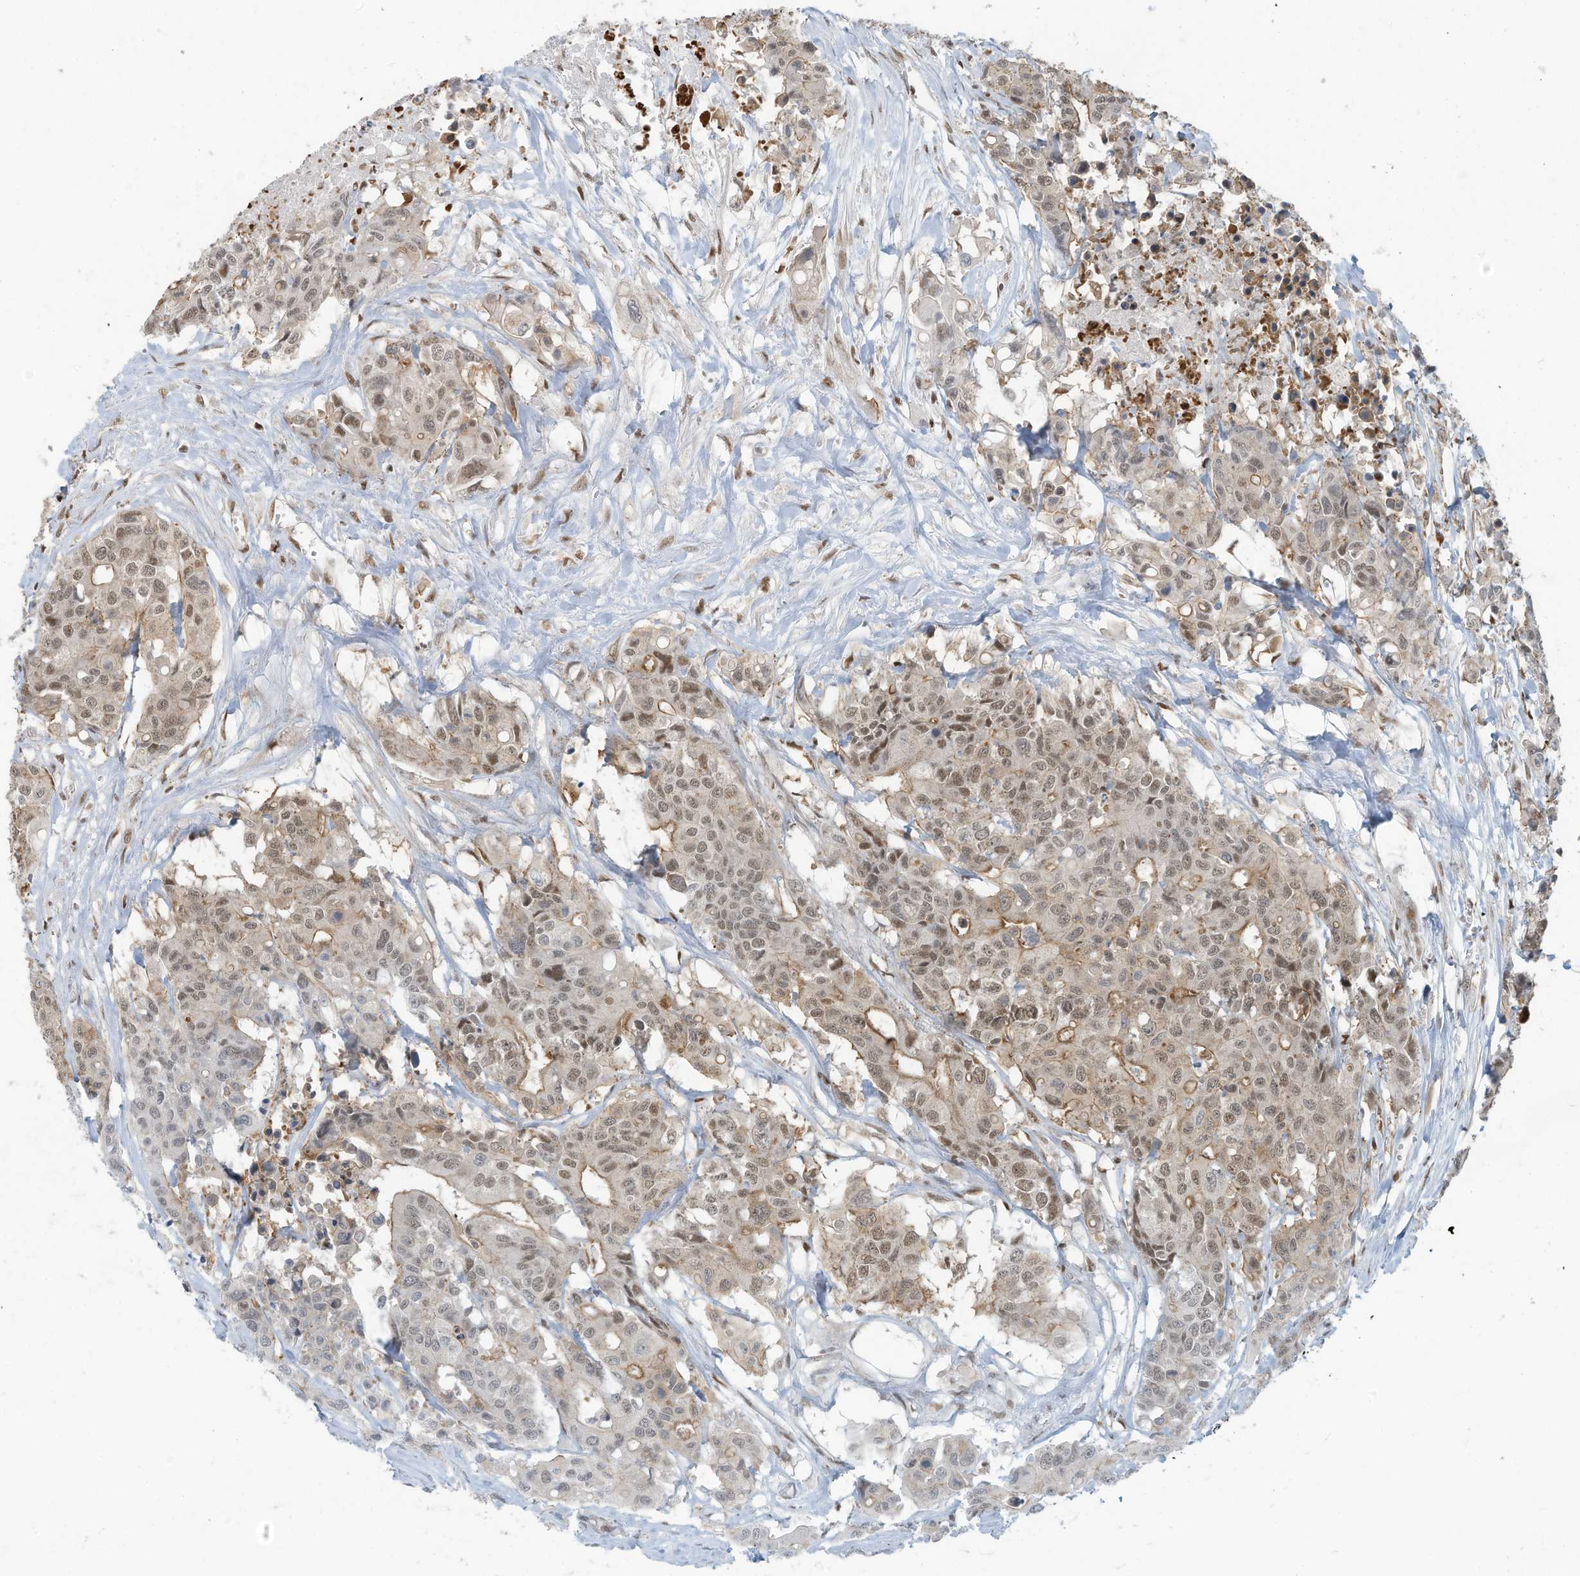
{"staining": {"intensity": "moderate", "quantity": ">75%", "location": "cytoplasmic/membranous,nuclear"}, "tissue": "colorectal cancer", "cell_type": "Tumor cells", "image_type": "cancer", "snomed": [{"axis": "morphology", "description": "Adenocarcinoma, NOS"}, {"axis": "topography", "description": "Colon"}], "caption": "IHC micrograph of neoplastic tissue: human colorectal cancer stained using immunohistochemistry shows medium levels of moderate protein expression localized specifically in the cytoplasmic/membranous and nuclear of tumor cells, appearing as a cytoplasmic/membranous and nuclear brown color.", "gene": "DBR1", "patient": {"sex": "male", "age": 77}}